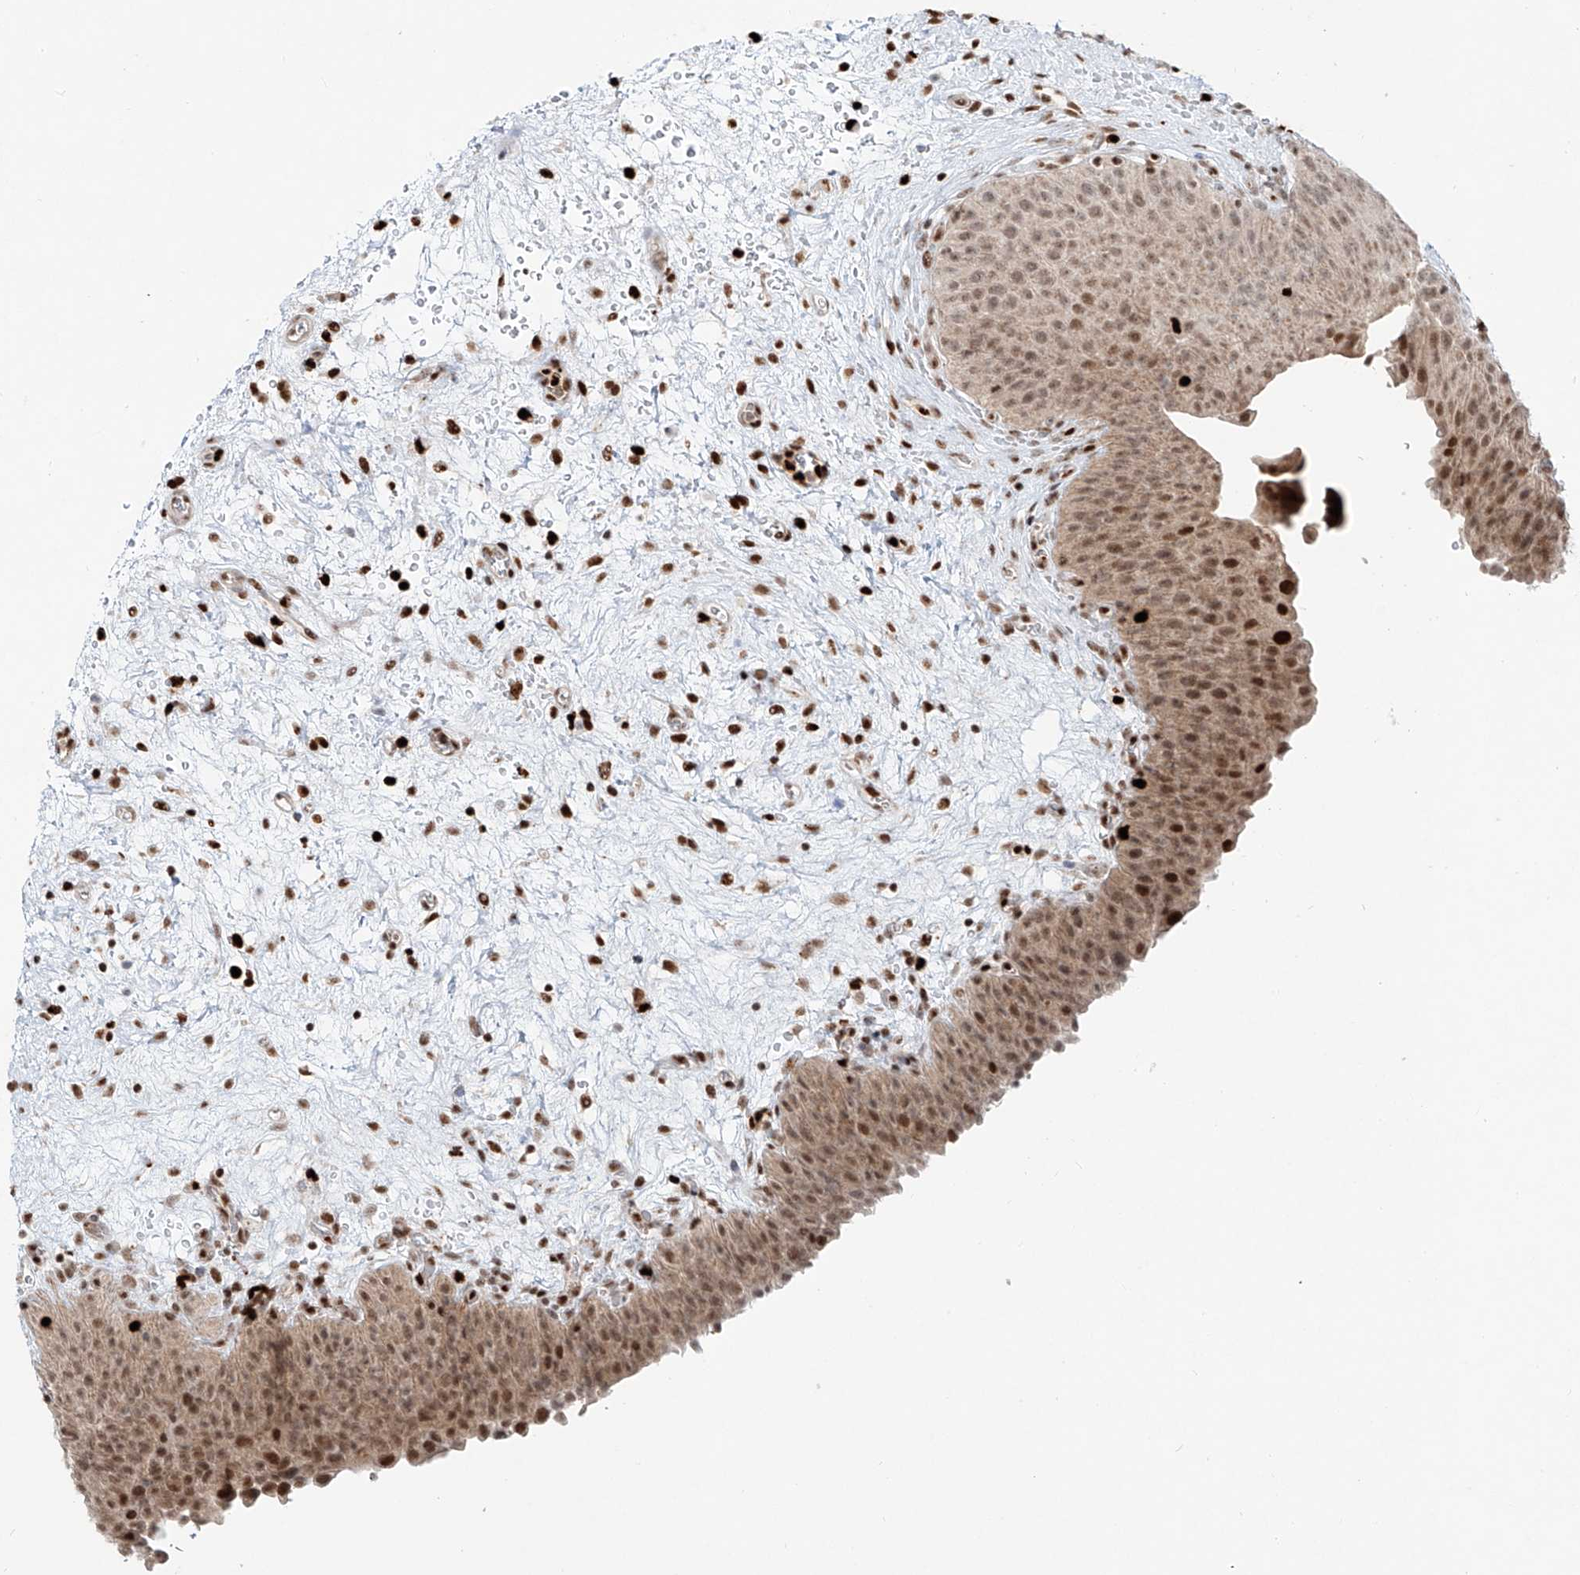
{"staining": {"intensity": "strong", "quantity": "25%-75%", "location": "cytoplasmic/membranous,nuclear"}, "tissue": "urinary bladder", "cell_type": "Urothelial cells", "image_type": "normal", "snomed": [{"axis": "morphology", "description": "Normal tissue, NOS"}, {"axis": "morphology", "description": "Dysplasia, NOS"}, {"axis": "topography", "description": "Urinary bladder"}], "caption": "Urinary bladder stained for a protein (brown) shows strong cytoplasmic/membranous,nuclear positive expression in approximately 25%-75% of urothelial cells.", "gene": "DZIP1L", "patient": {"sex": "male", "age": 35}}